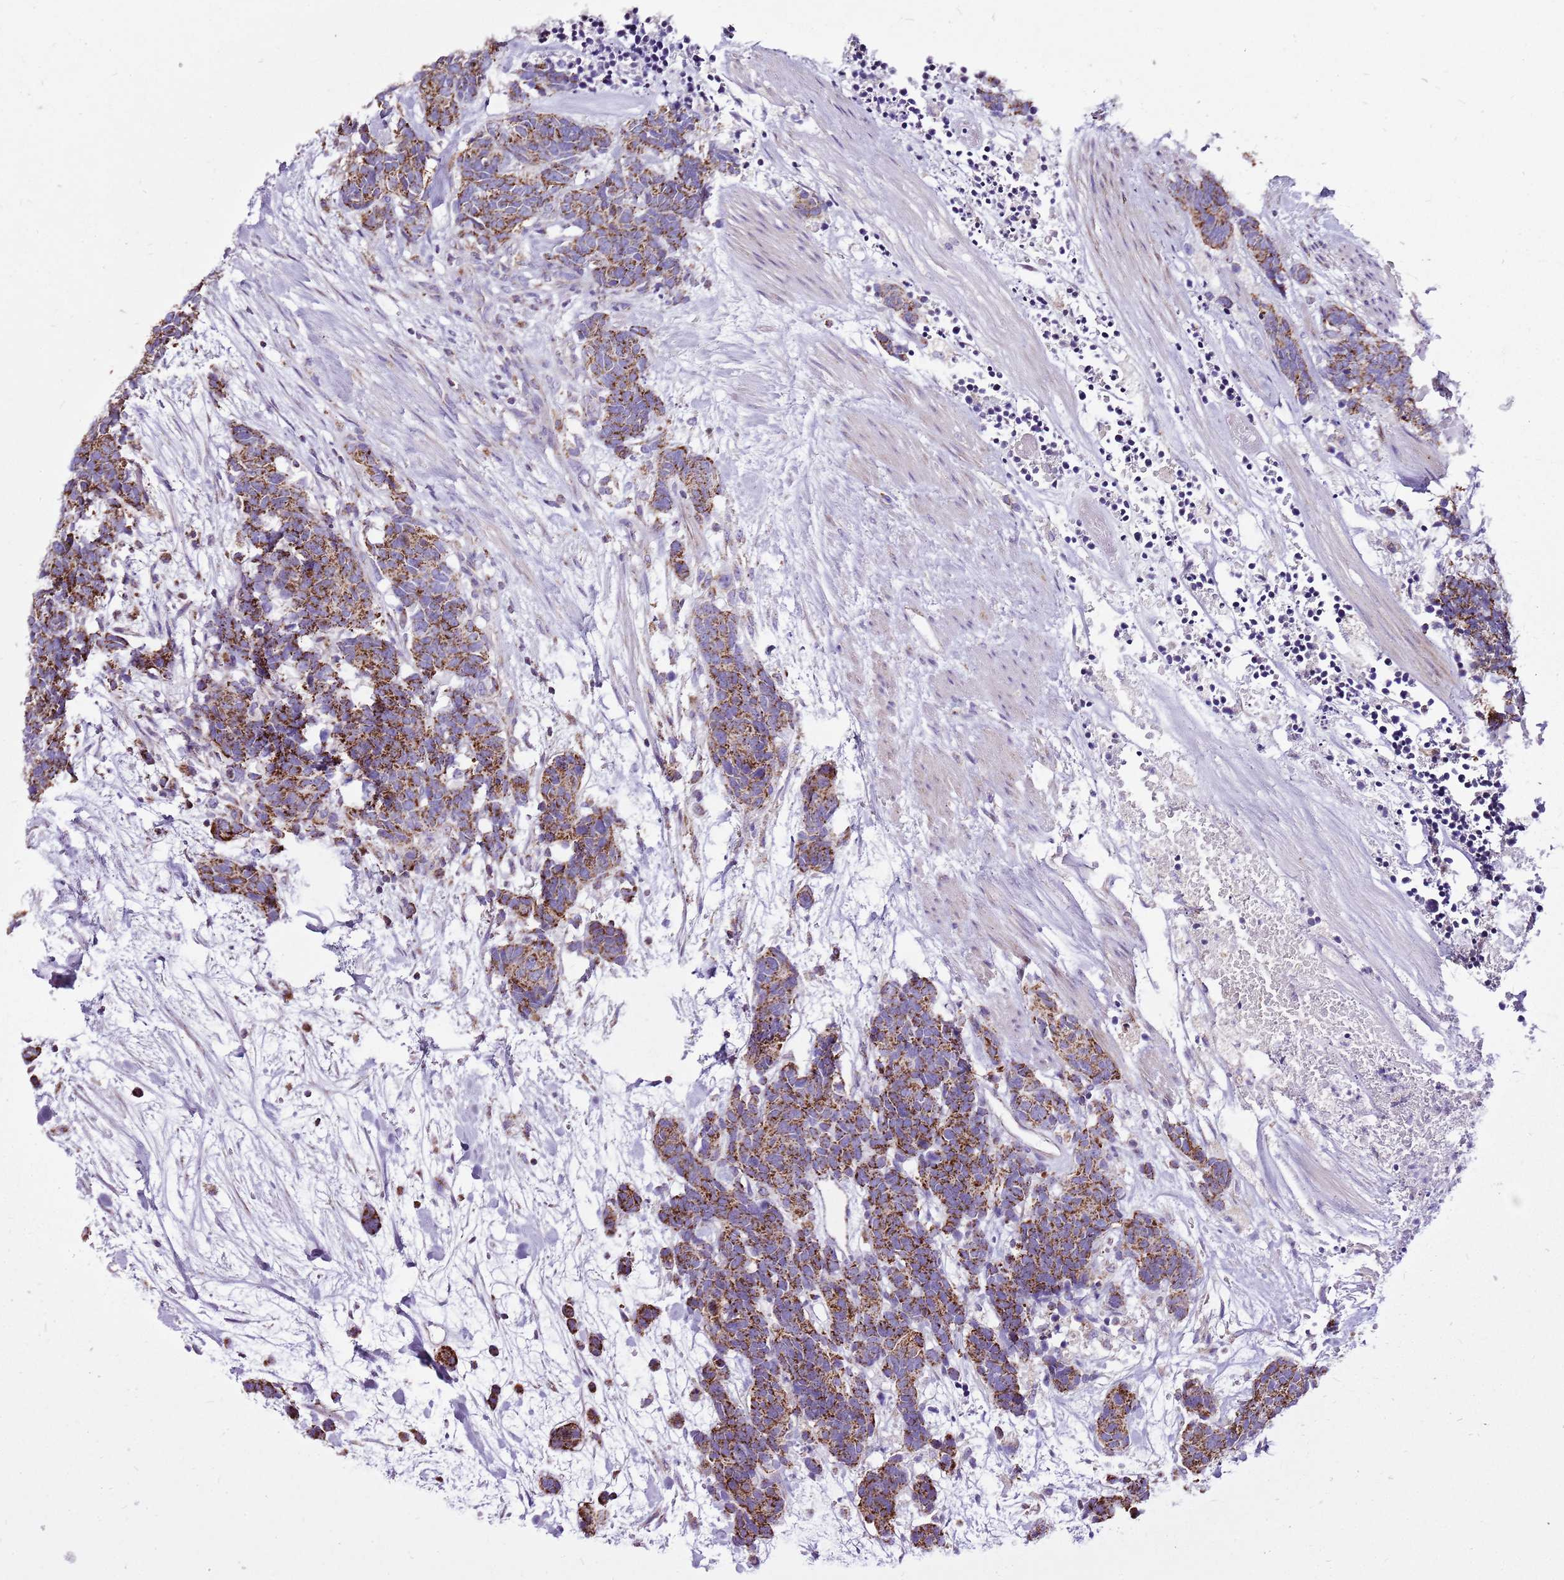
{"staining": {"intensity": "strong", "quantity": ">75%", "location": "cytoplasmic/membranous"}, "tissue": "carcinoid", "cell_type": "Tumor cells", "image_type": "cancer", "snomed": [{"axis": "morphology", "description": "Carcinoma, NOS"}, {"axis": "morphology", "description": "Carcinoid, malignant, NOS"}, {"axis": "topography", "description": "Prostate"}], "caption": "An immunohistochemistry (IHC) micrograph of tumor tissue is shown. Protein staining in brown labels strong cytoplasmic/membranous positivity in carcinoma within tumor cells.", "gene": "GCDH", "patient": {"sex": "male", "age": 57}}